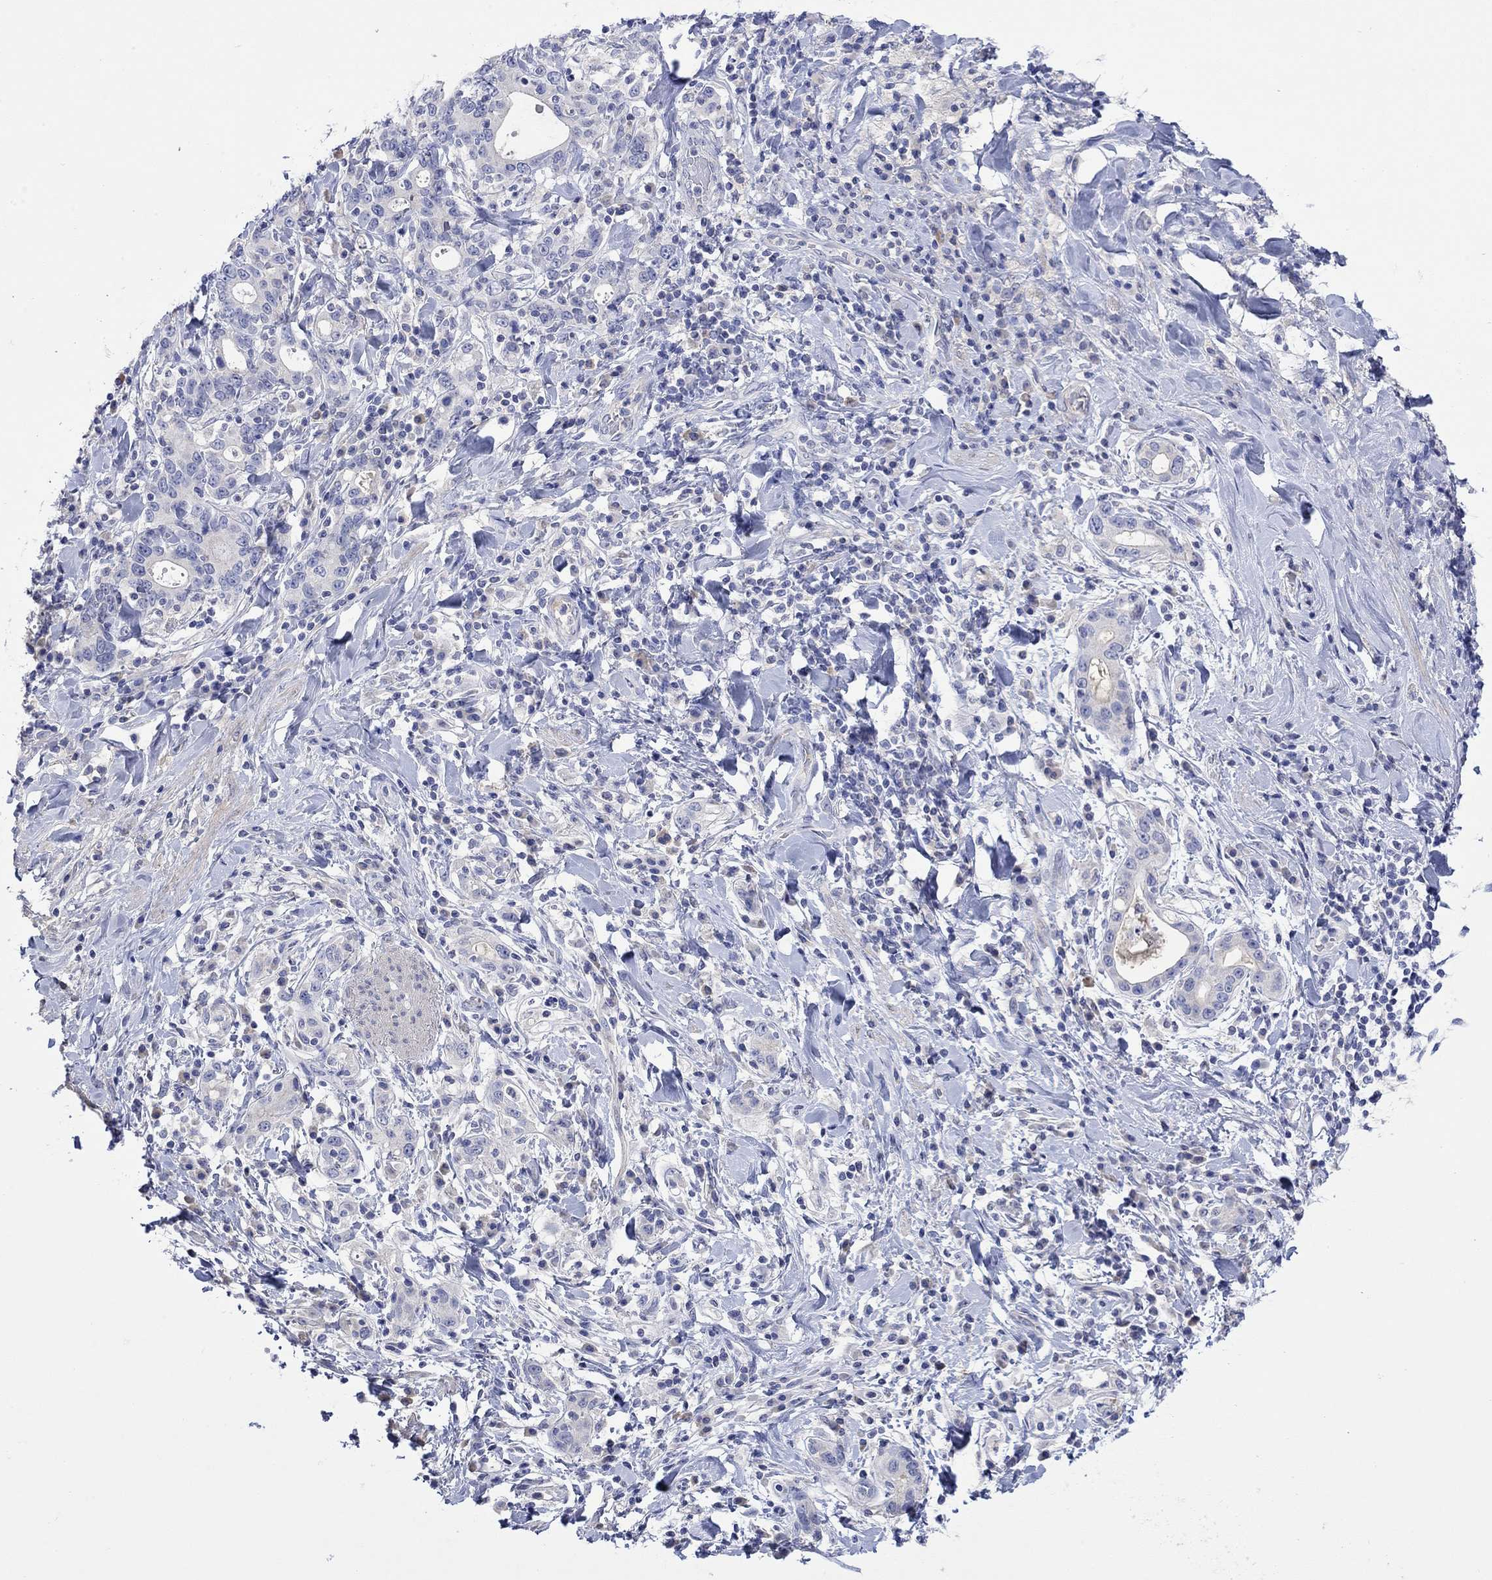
{"staining": {"intensity": "negative", "quantity": "none", "location": "none"}, "tissue": "stomach cancer", "cell_type": "Tumor cells", "image_type": "cancer", "snomed": [{"axis": "morphology", "description": "Adenocarcinoma, NOS"}, {"axis": "topography", "description": "Stomach"}], "caption": "IHC image of human adenocarcinoma (stomach) stained for a protein (brown), which reveals no staining in tumor cells.", "gene": "MSI1", "patient": {"sex": "male", "age": 79}}